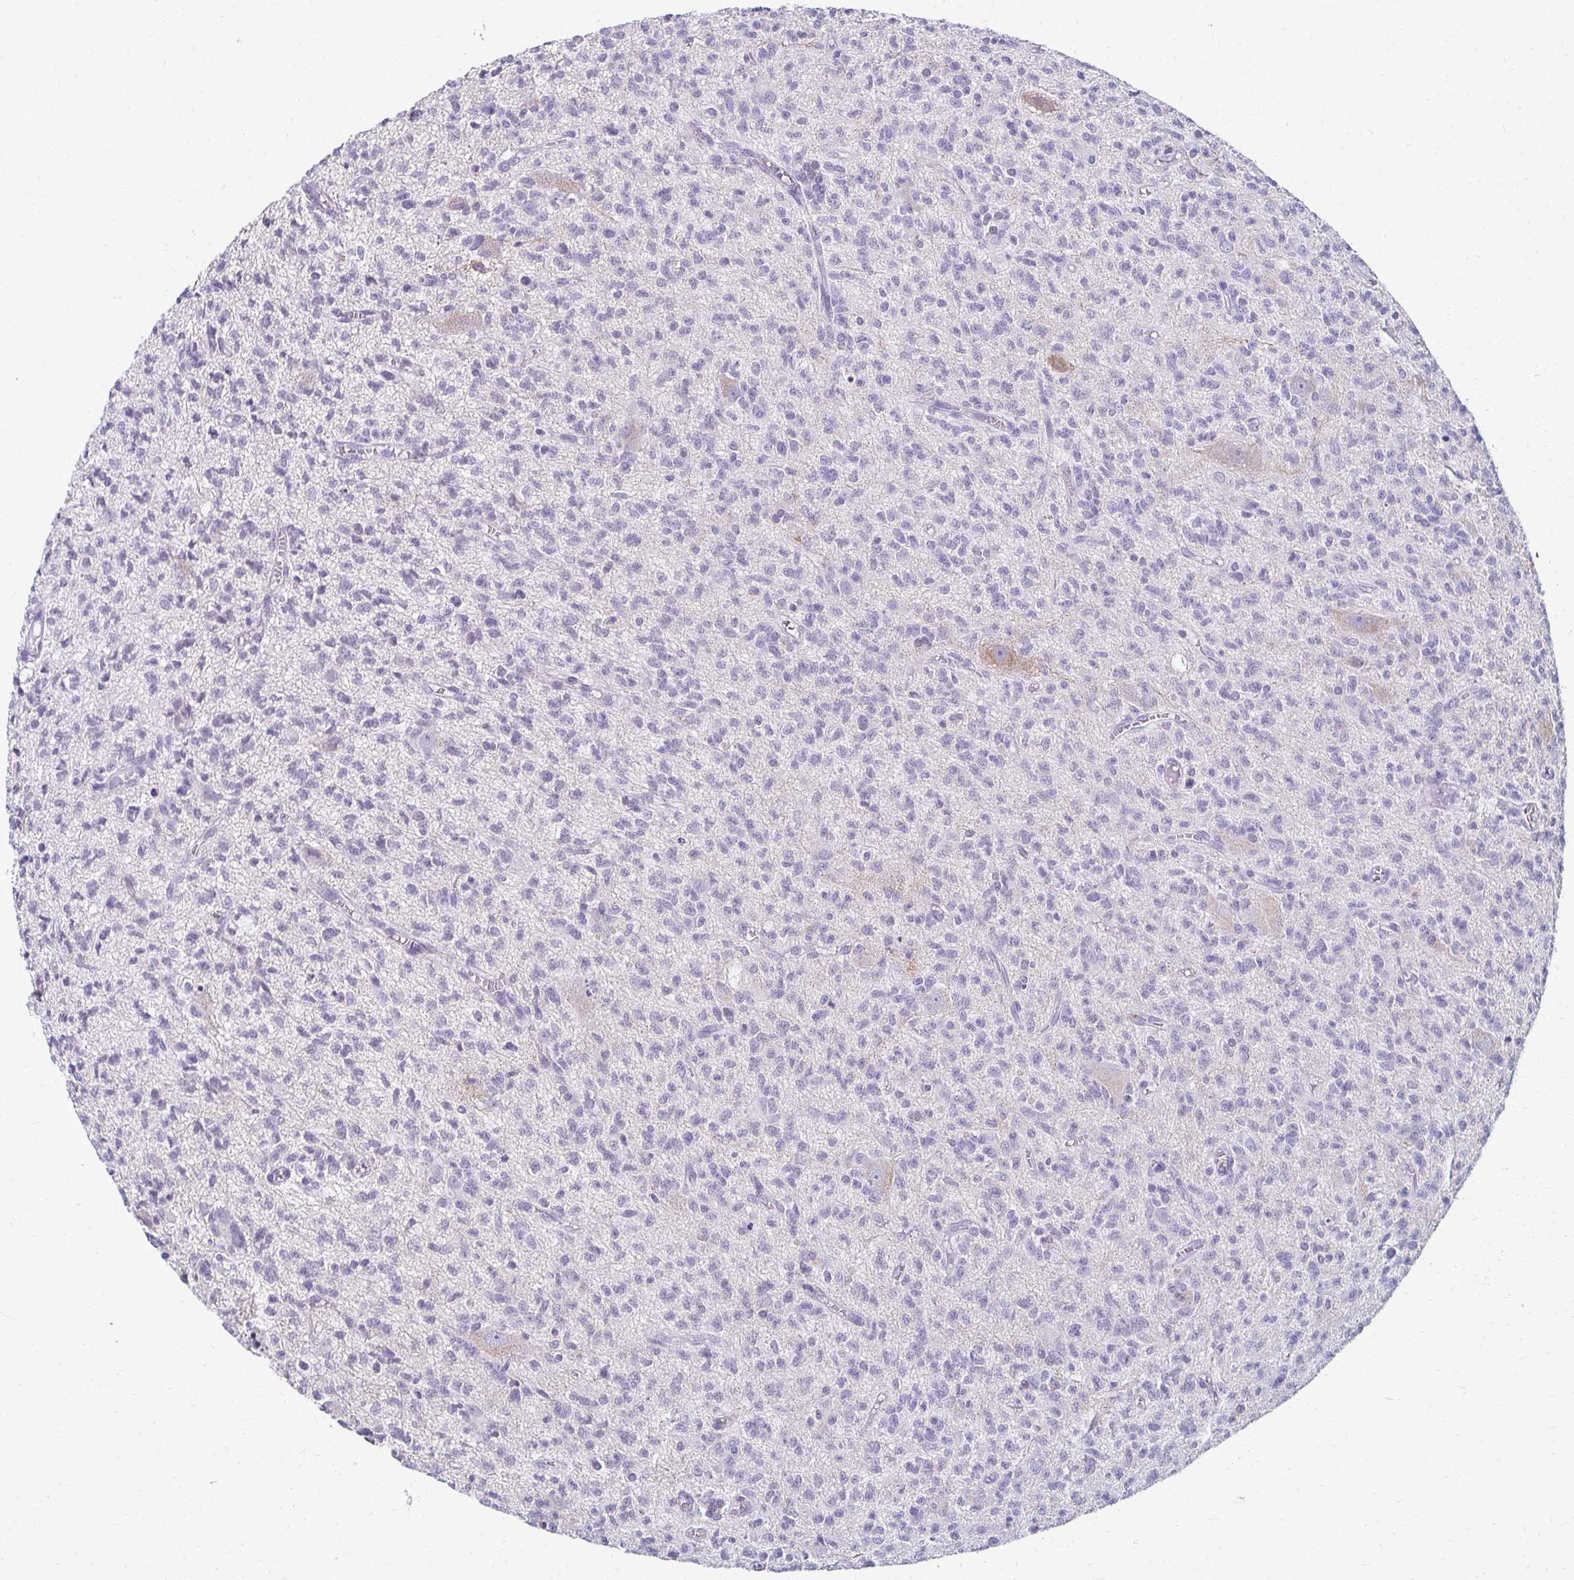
{"staining": {"intensity": "negative", "quantity": "none", "location": "none"}, "tissue": "glioma", "cell_type": "Tumor cells", "image_type": "cancer", "snomed": [{"axis": "morphology", "description": "Glioma, malignant, Low grade"}, {"axis": "topography", "description": "Brain"}], "caption": "A histopathology image of human glioma is negative for staining in tumor cells.", "gene": "FCGR2B", "patient": {"sex": "male", "age": 64}}